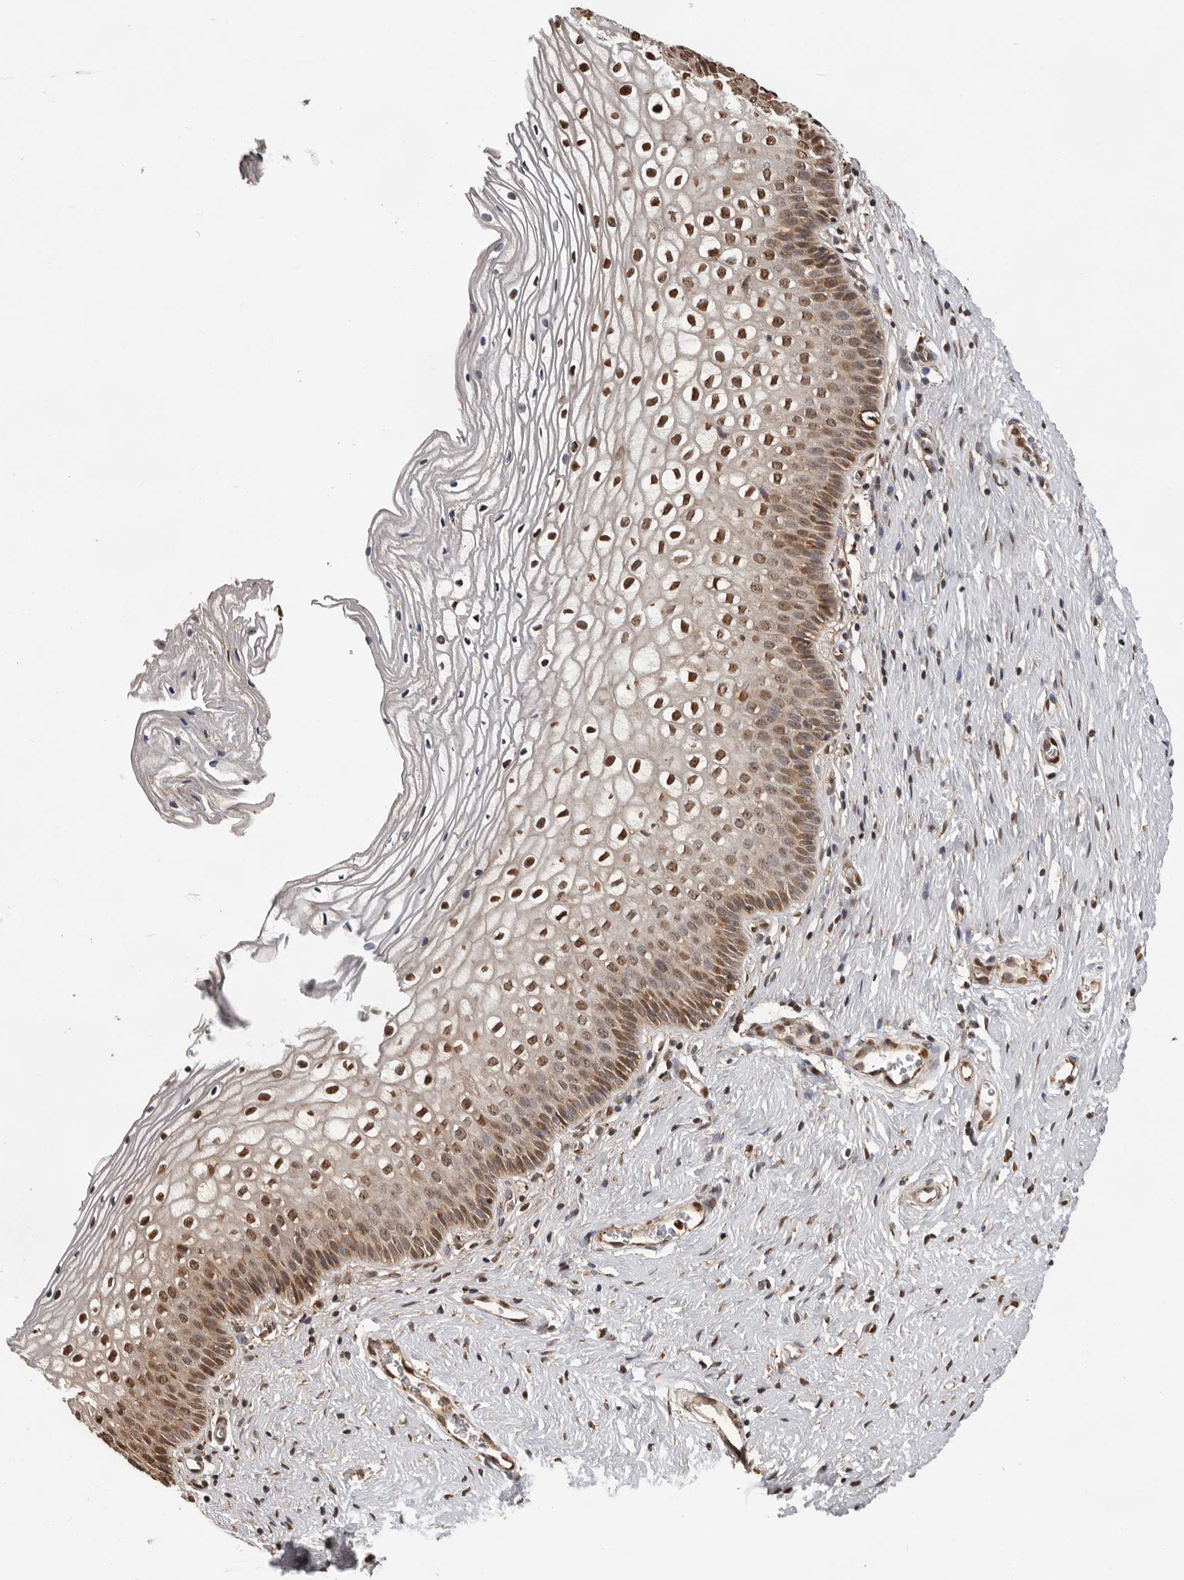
{"staining": {"intensity": "moderate", "quantity": ">75%", "location": "cytoplasmic/membranous,nuclear"}, "tissue": "cervix", "cell_type": "Squamous epithelial cells", "image_type": "normal", "snomed": [{"axis": "morphology", "description": "Normal tissue, NOS"}, {"axis": "topography", "description": "Cervix"}], "caption": "Immunohistochemistry of benign cervix demonstrates medium levels of moderate cytoplasmic/membranous,nuclear positivity in approximately >75% of squamous epithelial cells. (brown staining indicates protein expression, while blue staining denotes nuclei).", "gene": "RNF157", "patient": {"sex": "female", "age": 27}}